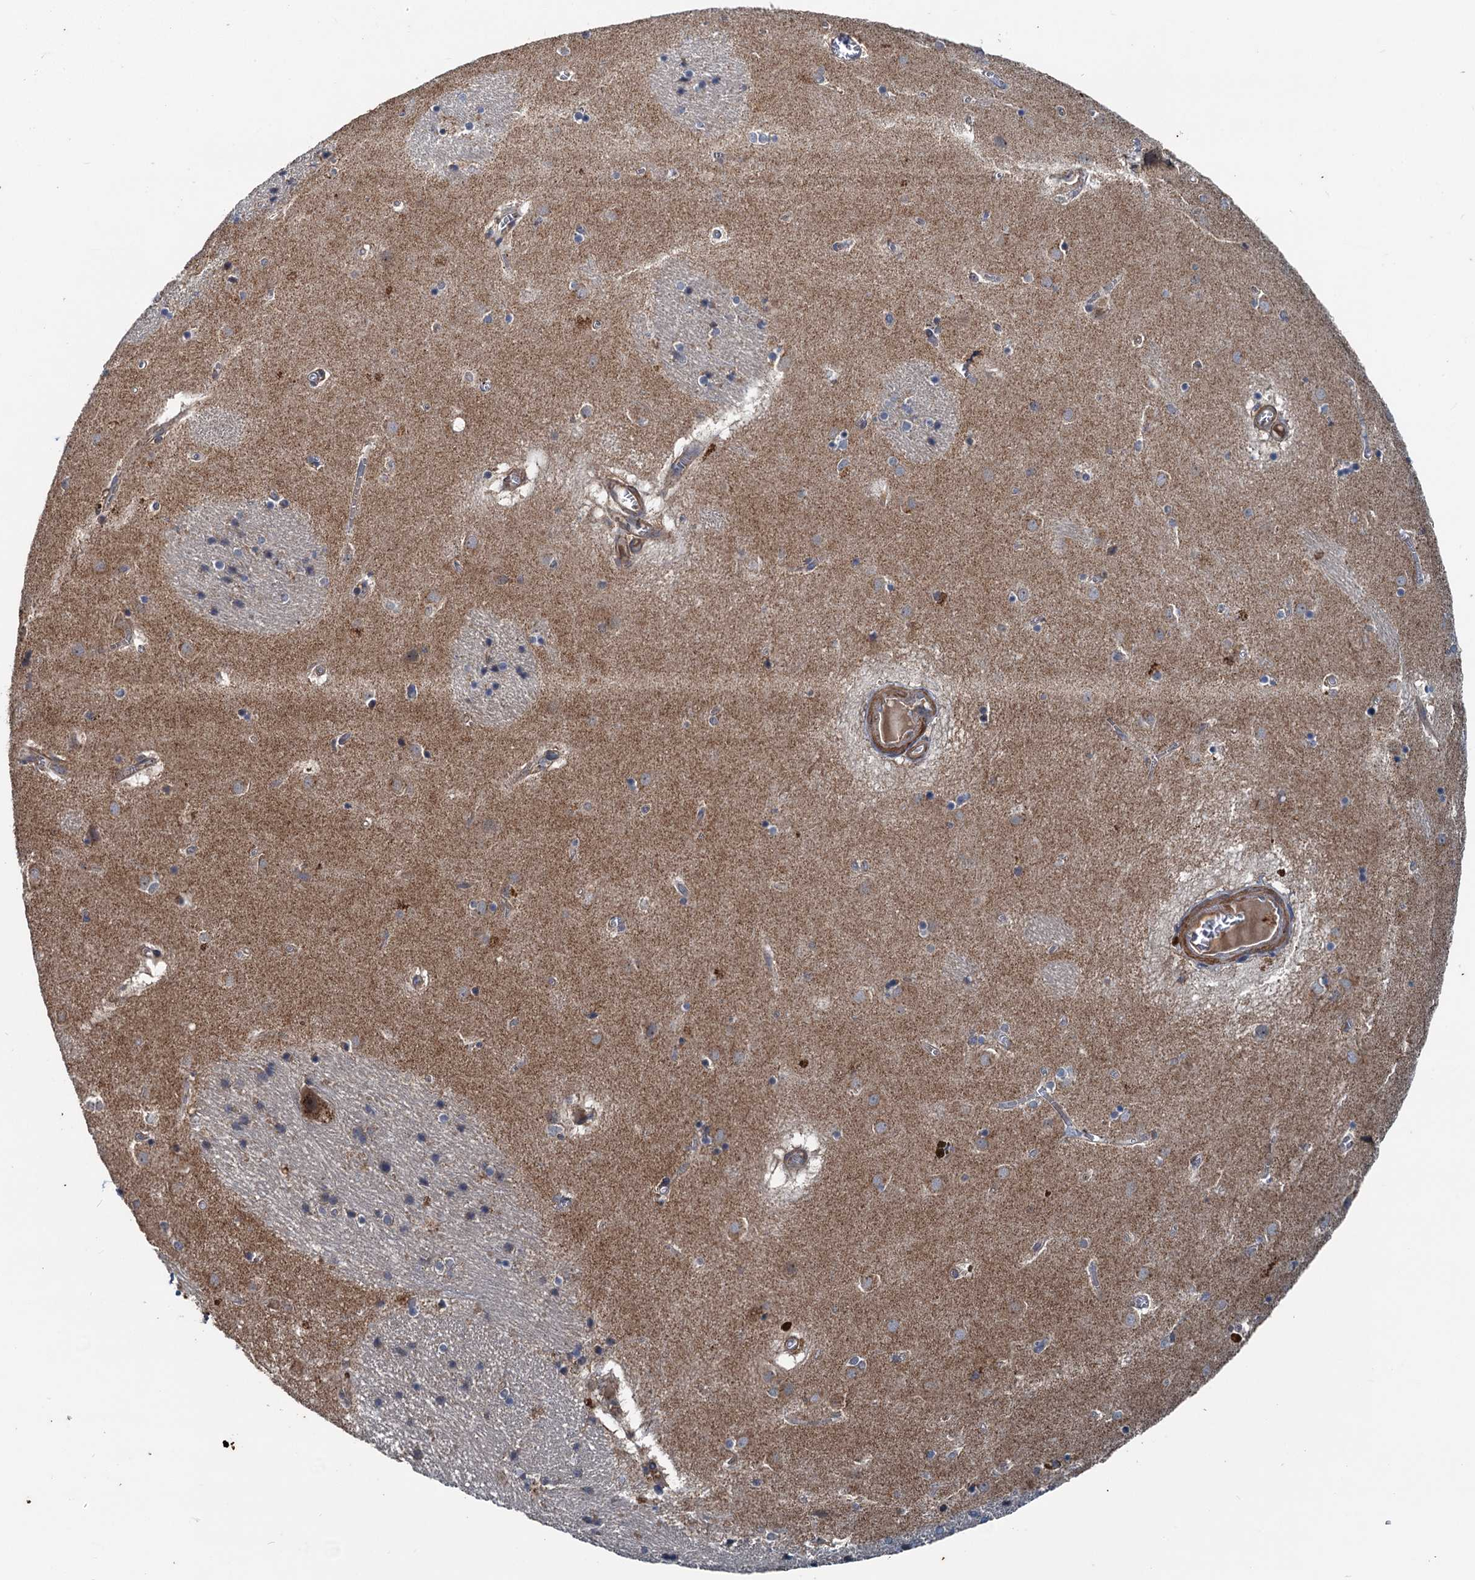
{"staining": {"intensity": "weak", "quantity": "<25%", "location": "cytoplasmic/membranous"}, "tissue": "caudate", "cell_type": "Glial cells", "image_type": "normal", "snomed": [{"axis": "morphology", "description": "Normal tissue, NOS"}, {"axis": "topography", "description": "Lateral ventricle wall"}], "caption": "Protein analysis of unremarkable caudate displays no significant staining in glial cells.", "gene": "TEDC1", "patient": {"sex": "male", "age": 70}}